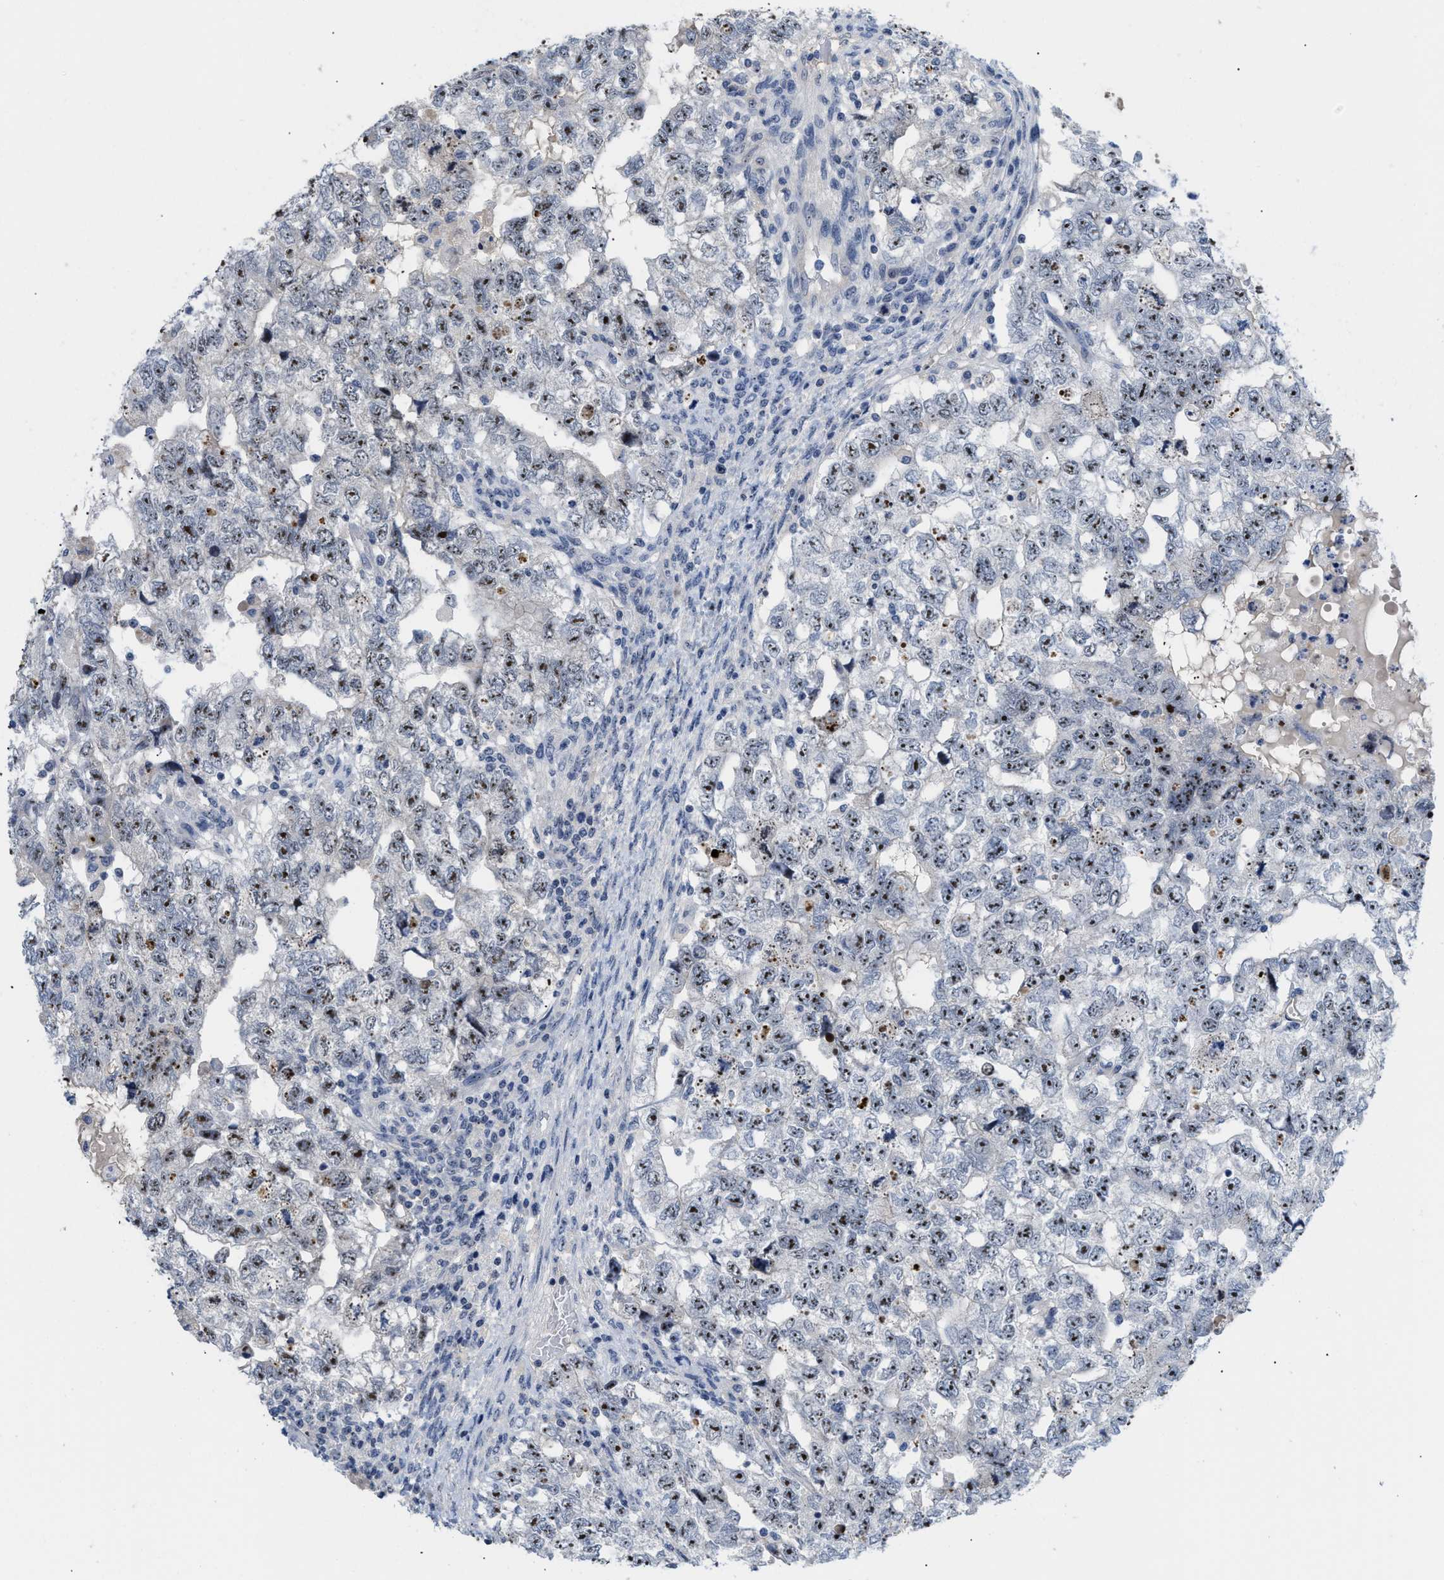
{"staining": {"intensity": "strong", "quantity": "25%-75%", "location": "nuclear"}, "tissue": "testis cancer", "cell_type": "Tumor cells", "image_type": "cancer", "snomed": [{"axis": "morphology", "description": "Carcinoma, Embryonal, NOS"}, {"axis": "topography", "description": "Testis"}], "caption": "Testis embryonal carcinoma was stained to show a protein in brown. There is high levels of strong nuclear positivity in about 25%-75% of tumor cells.", "gene": "NOP58", "patient": {"sex": "male", "age": 36}}